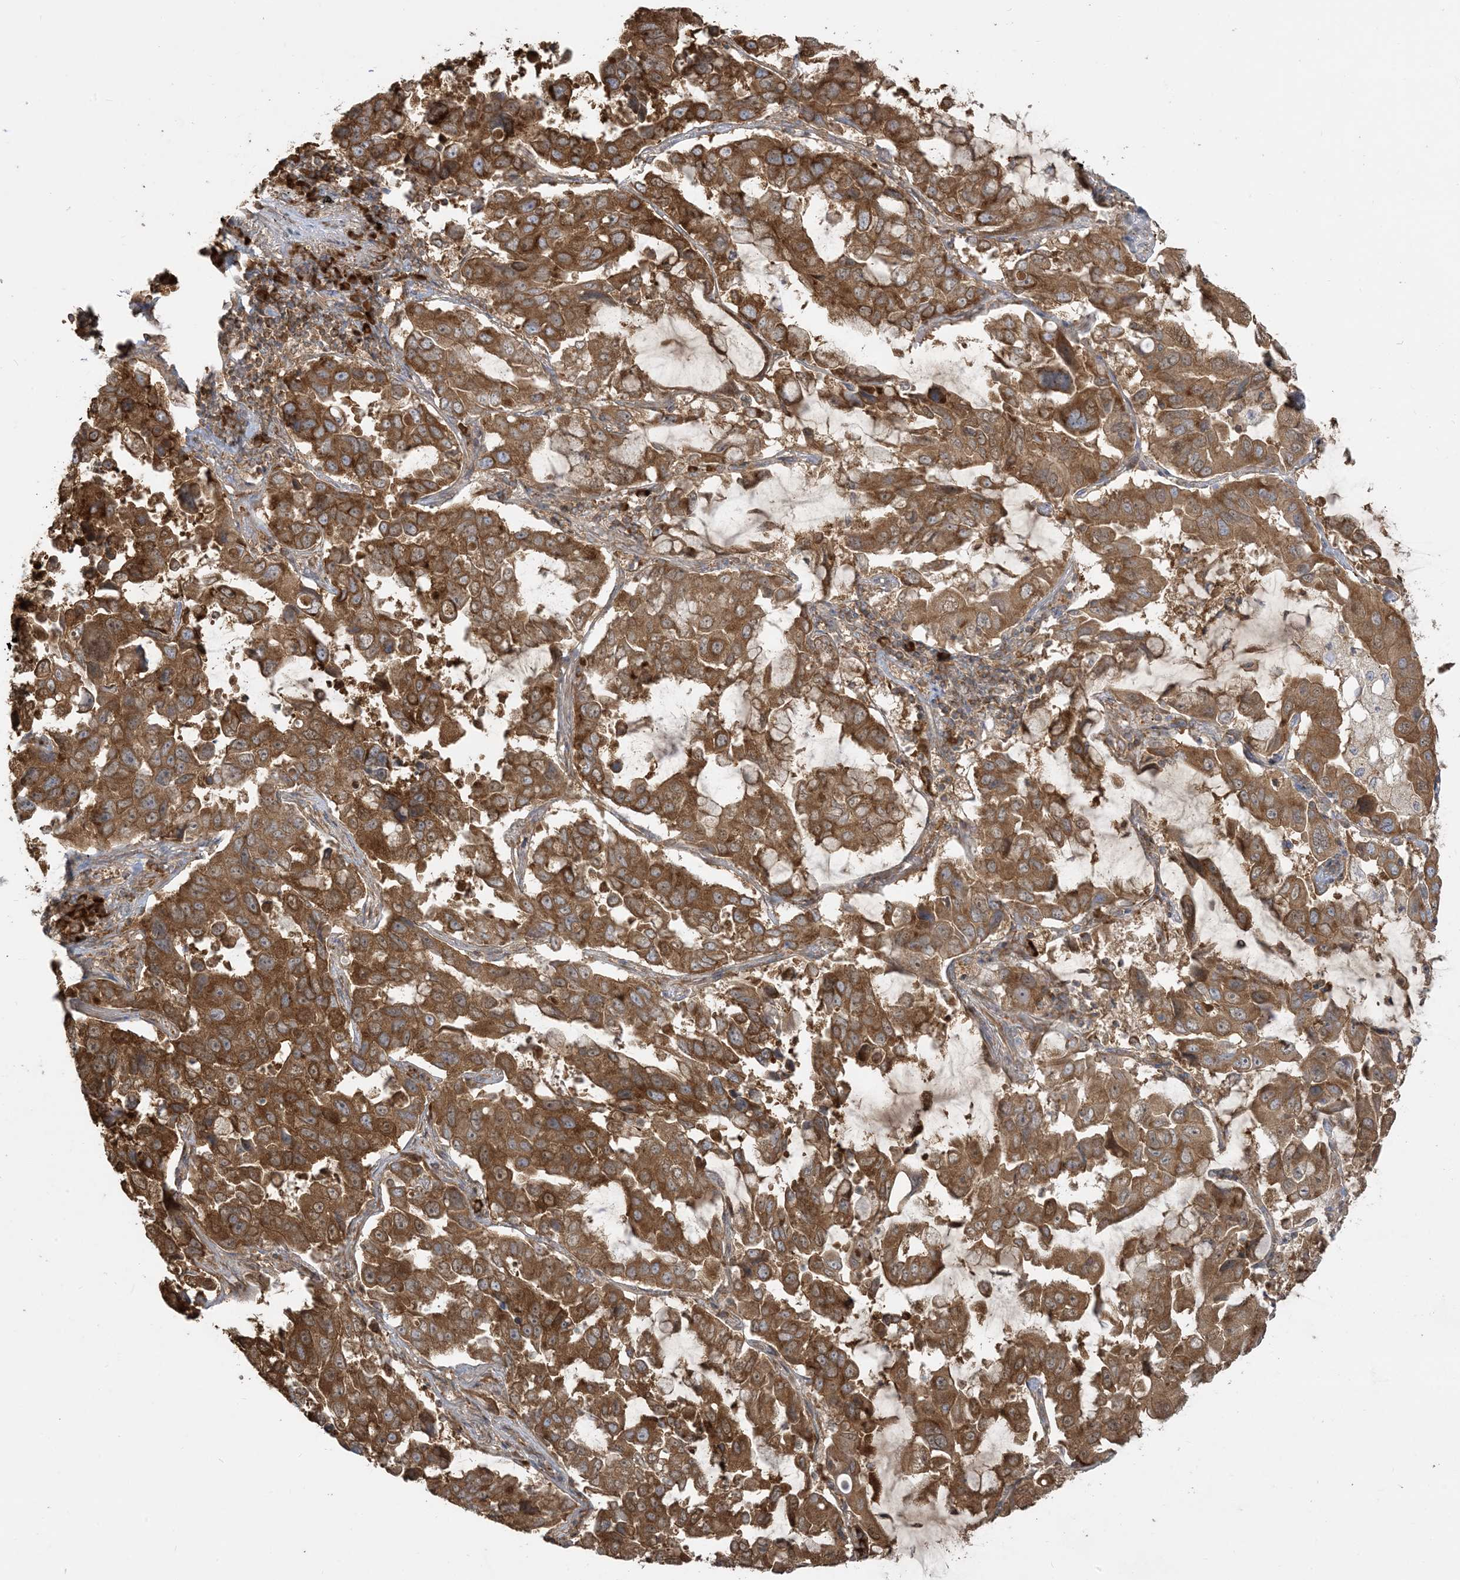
{"staining": {"intensity": "strong", "quantity": ">75%", "location": "cytoplasmic/membranous,nuclear"}, "tissue": "lung cancer", "cell_type": "Tumor cells", "image_type": "cancer", "snomed": [{"axis": "morphology", "description": "Adenocarcinoma, NOS"}, {"axis": "topography", "description": "Lung"}], "caption": "Strong cytoplasmic/membranous and nuclear protein expression is seen in about >75% of tumor cells in lung cancer. The staining was performed using DAB (3,3'-diaminobenzidine) to visualize the protein expression in brown, while the nuclei were stained in blue with hematoxylin (Magnification: 20x).", "gene": "SRP72", "patient": {"sex": "male", "age": 64}}